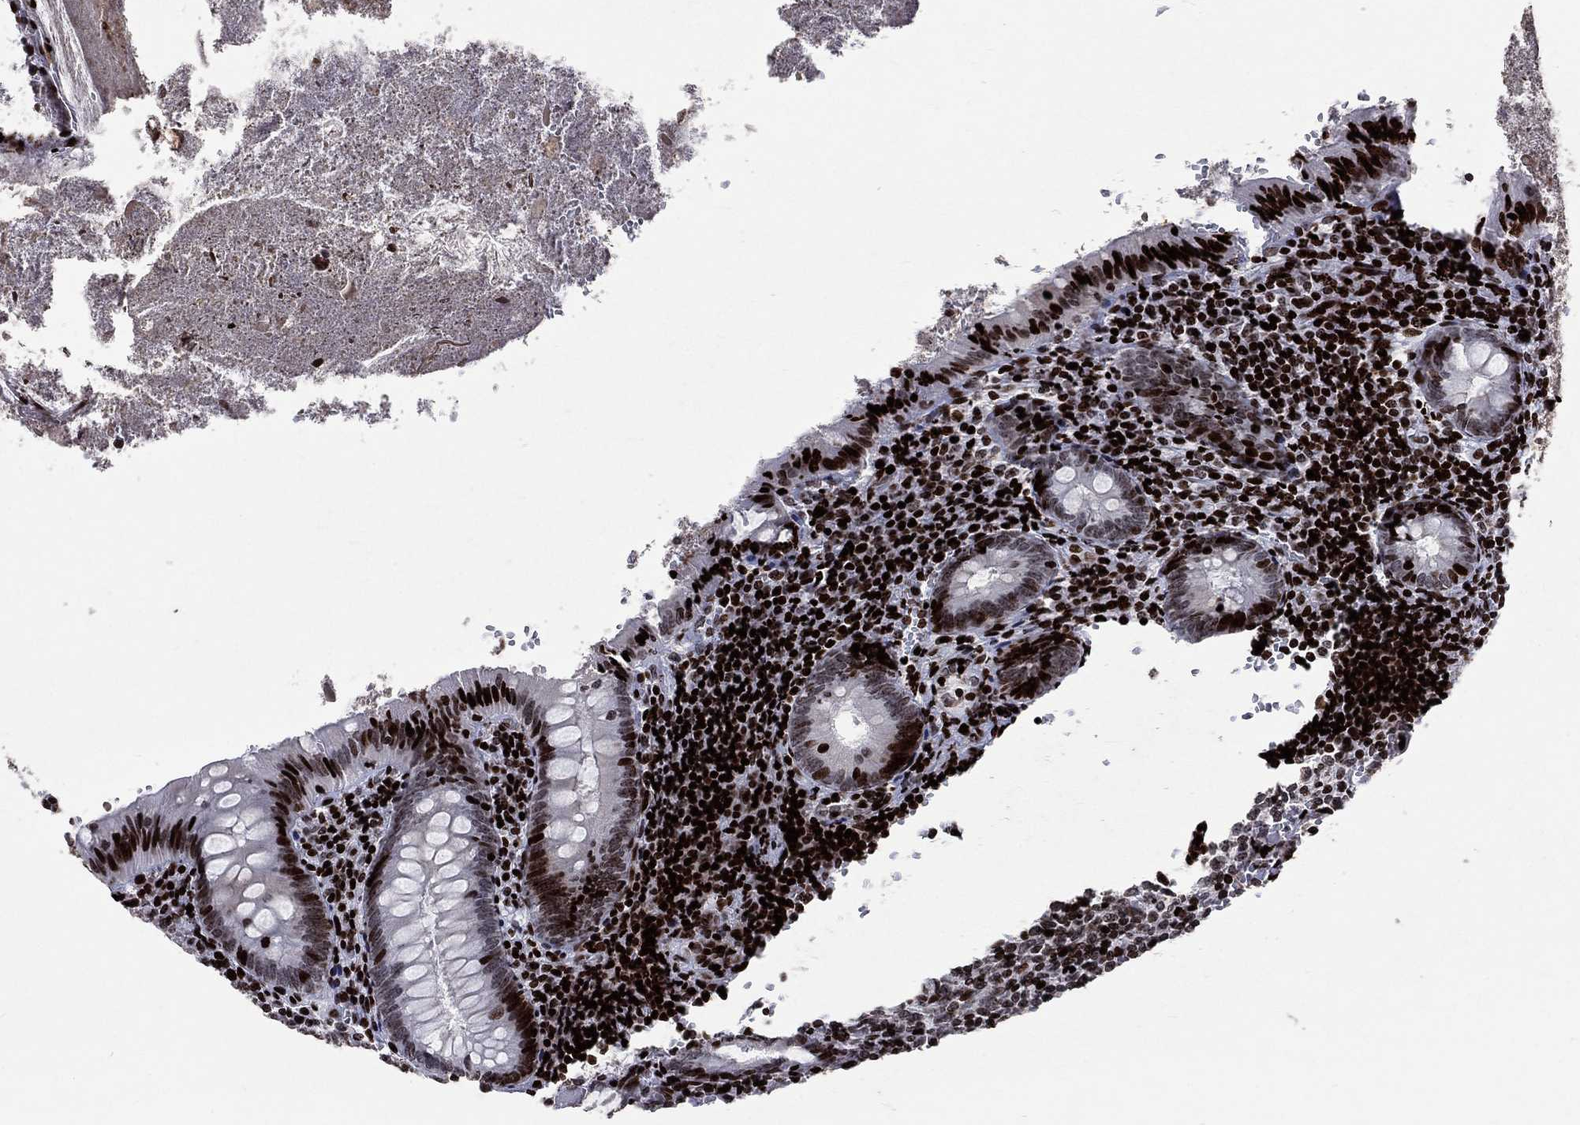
{"staining": {"intensity": "strong", "quantity": "25%-75%", "location": "nuclear"}, "tissue": "appendix", "cell_type": "Glandular cells", "image_type": "normal", "snomed": [{"axis": "morphology", "description": "Normal tissue, NOS"}, {"axis": "topography", "description": "Appendix"}], "caption": "A photomicrograph of appendix stained for a protein reveals strong nuclear brown staining in glandular cells. The staining was performed using DAB (3,3'-diaminobenzidine), with brown indicating positive protein expression. Nuclei are stained blue with hematoxylin.", "gene": "SRSF3", "patient": {"sex": "female", "age": 23}}